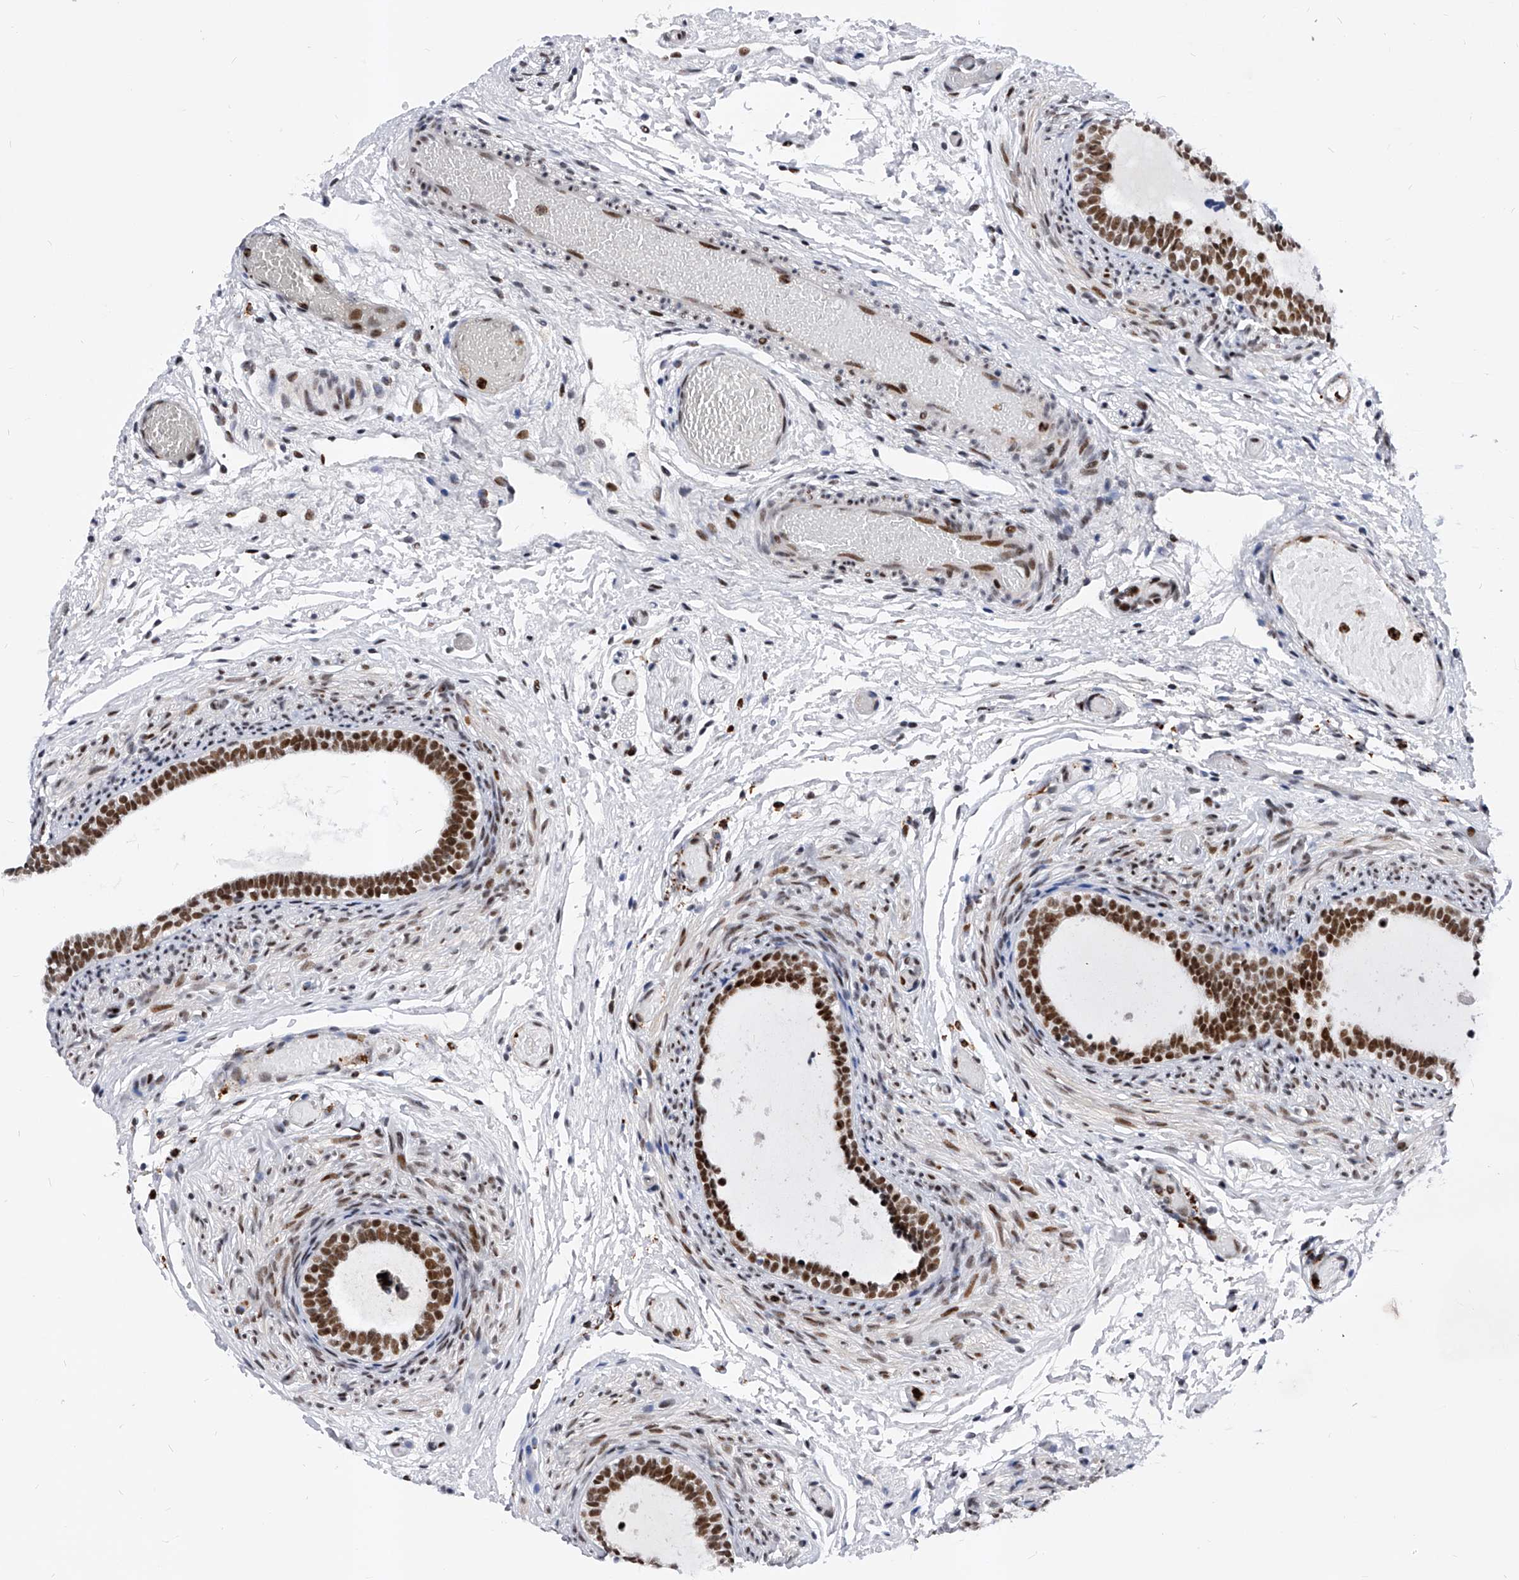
{"staining": {"intensity": "strong", "quantity": "25%-75%", "location": "cytoplasmic/membranous,nuclear"}, "tissue": "epididymis", "cell_type": "Glandular cells", "image_type": "normal", "snomed": [{"axis": "morphology", "description": "Normal tissue, NOS"}, {"axis": "topography", "description": "Epididymis"}], "caption": "Epididymis stained for a protein displays strong cytoplasmic/membranous,nuclear positivity in glandular cells. (DAB IHC, brown staining for protein, blue staining for nuclei).", "gene": "TESK2", "patient": {"sex": "male", "age": 5}}